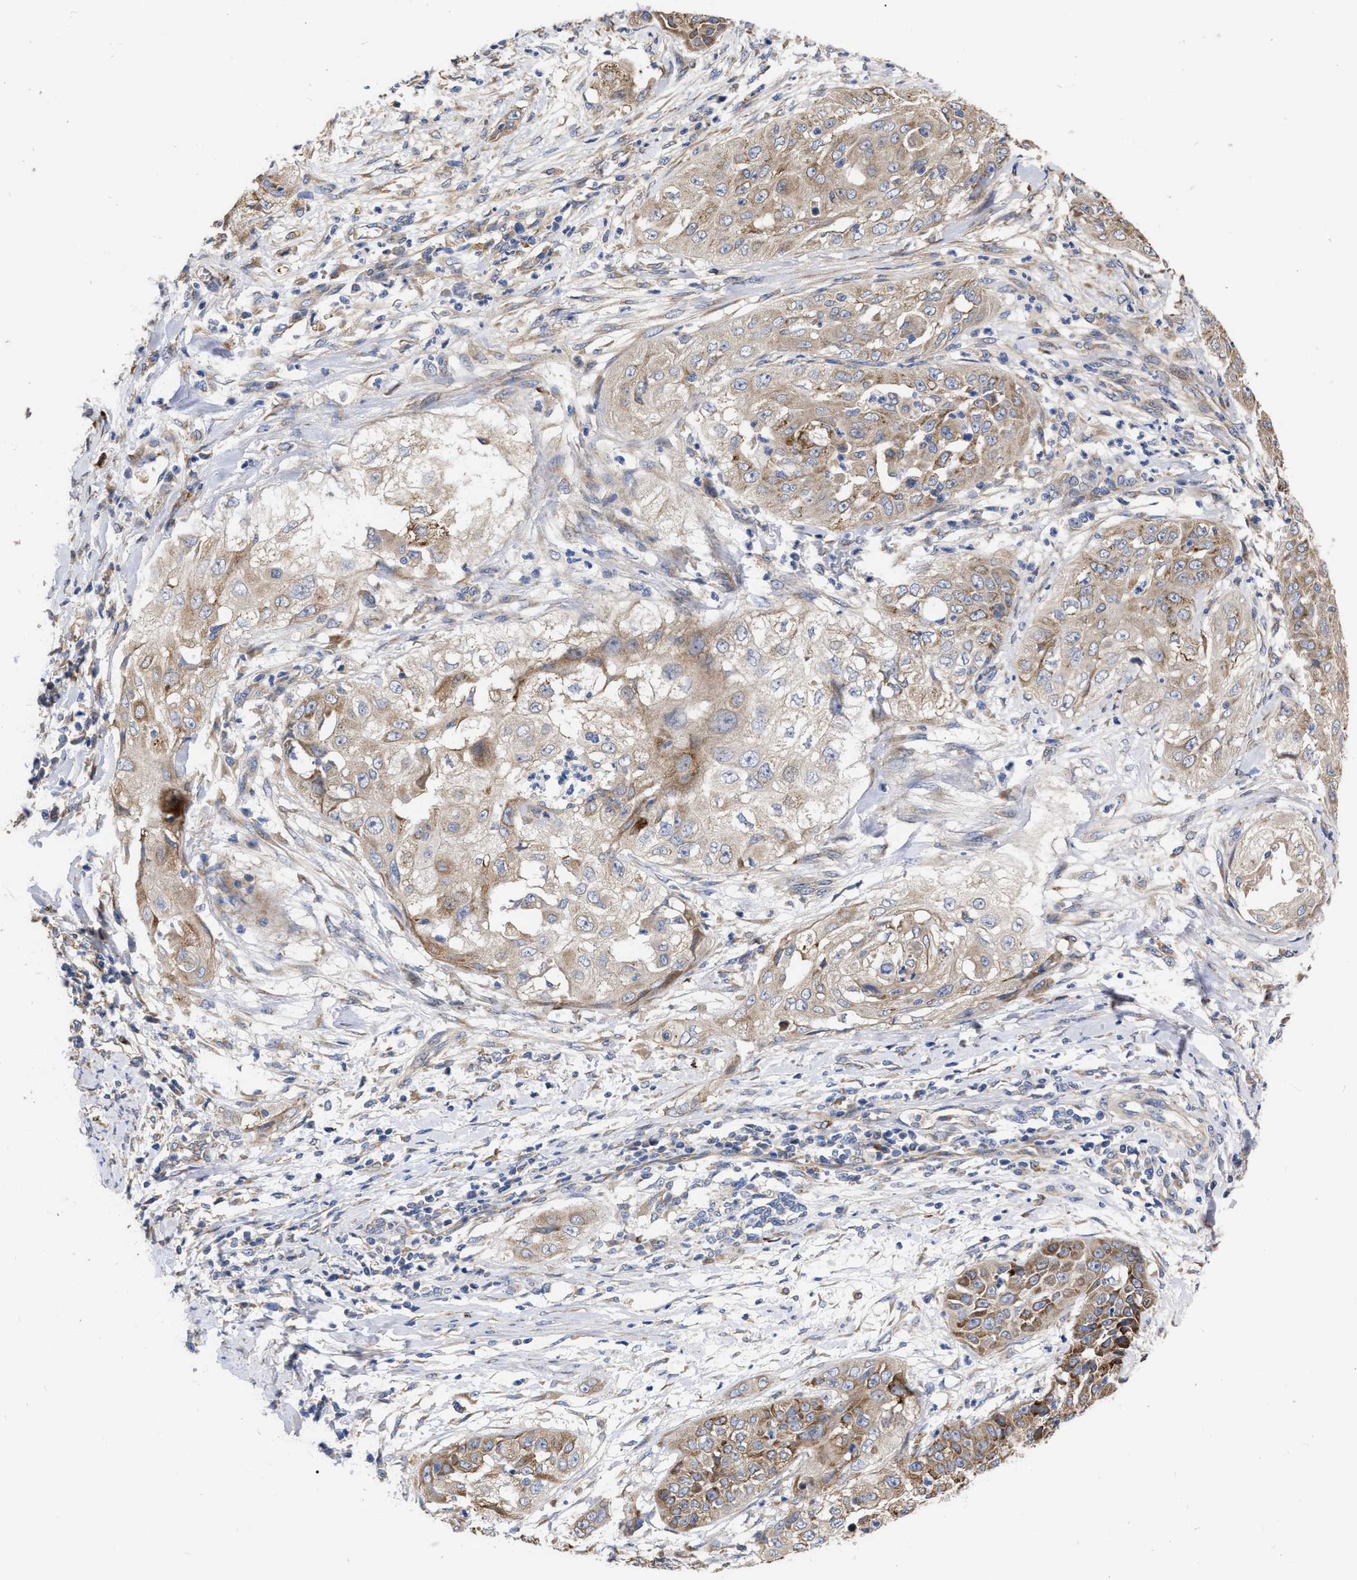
{"staining": {"intensity": "weak", "quantity": ">75%", "location": "cytoplasmic/membranous"}, "tissue": "cervical cancer", "cell_type": "Tumor cells", "image_type": "cancer", "snomed": [{"axis": "morphology", "description": "Squamous cell carcinoma, NOS"}, {"axis": "topography", "description": "Cervix"}], "caption": "Cervical cancer stained with IHC reveals weak cytoplasmic/membranous expression in approximately >75% of tumor cells.", "gene": "MLST8", "patient": {"sex": "female", "age": 64}}